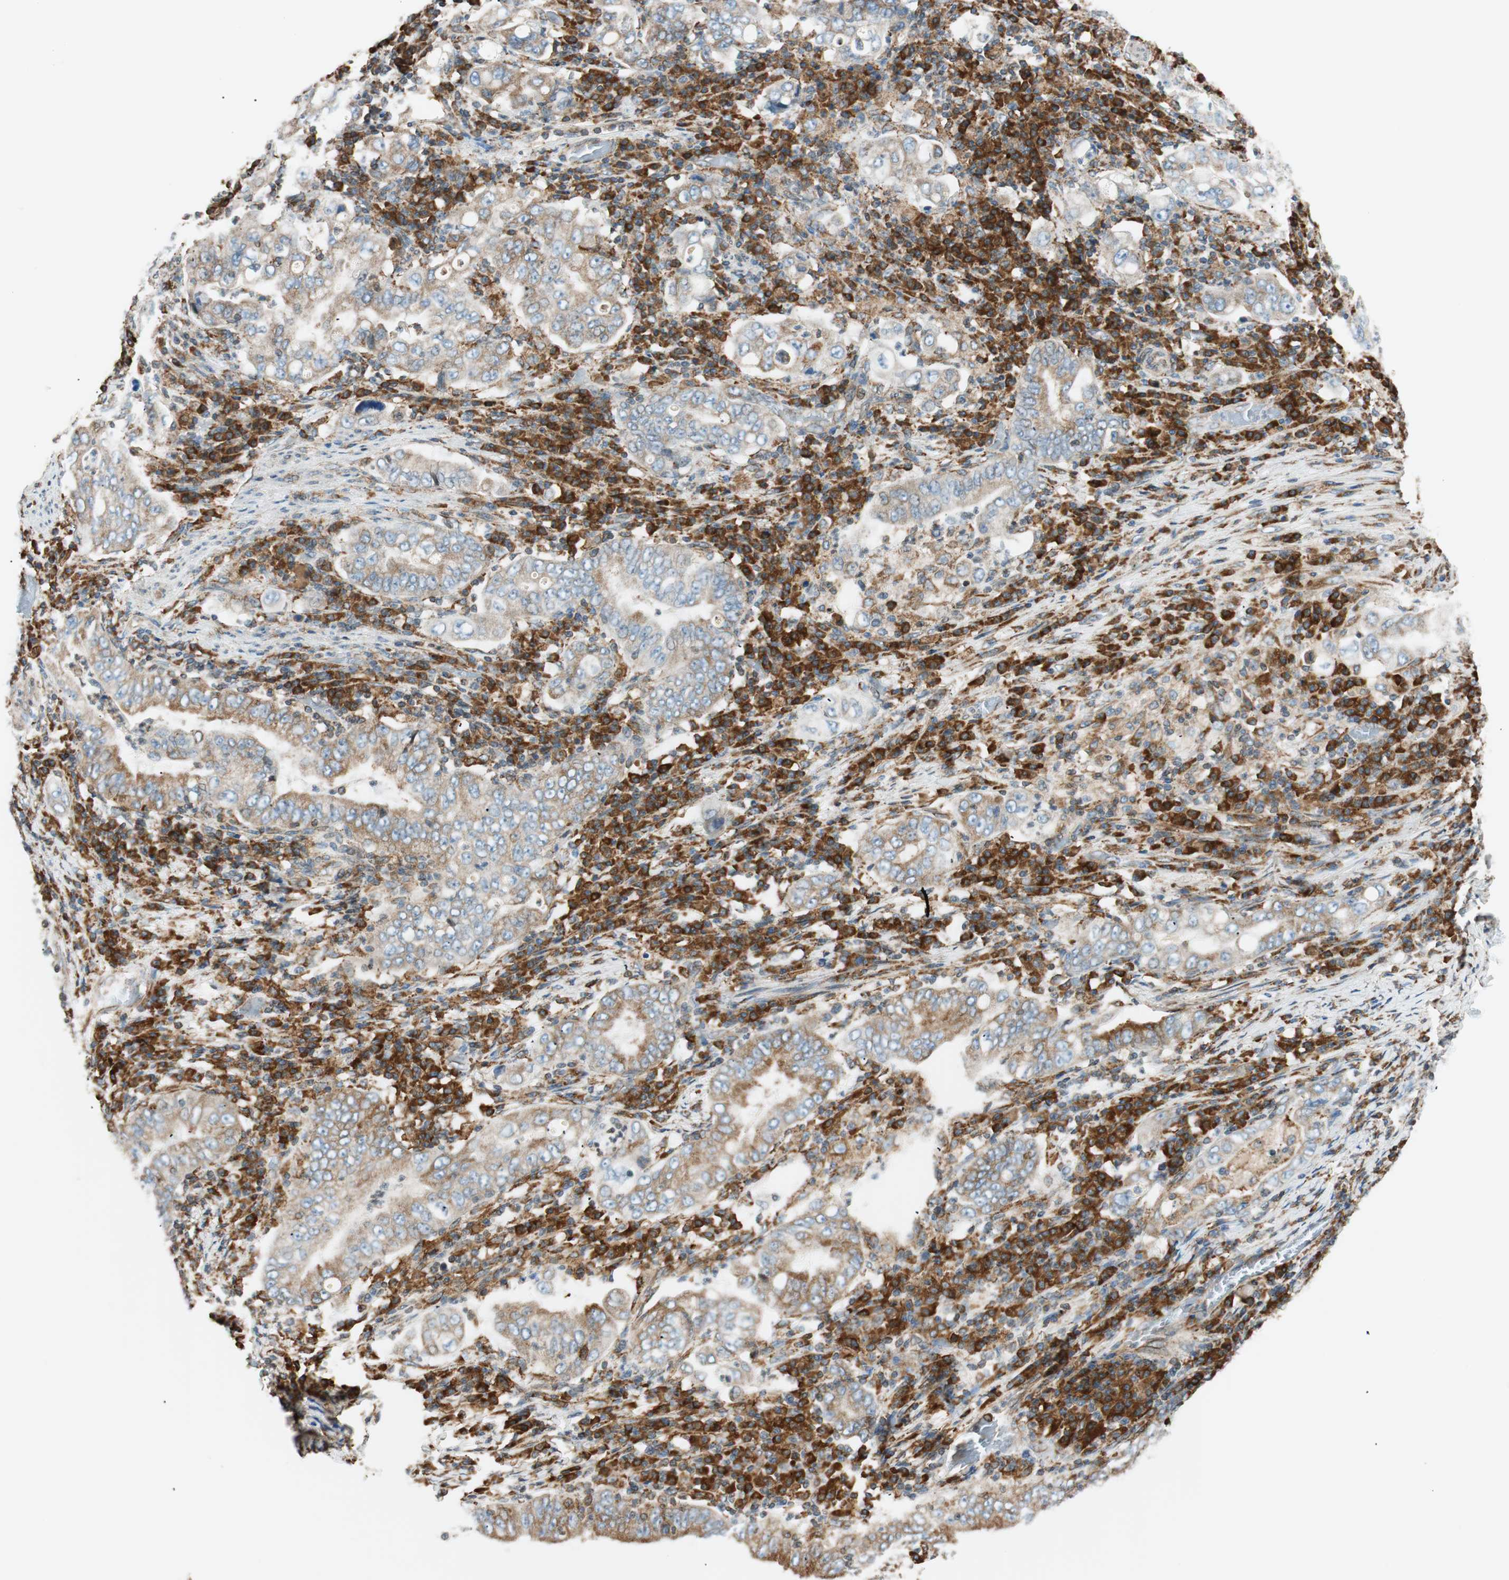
{"staining": {"intensity": "weak", "quantity": ">75%", "location": "cytoplasmic/membranous"}, "tissue": "stomach cancer", "cell_type": "Tumor cells", "image_type": "cancer", "snomed": [{"axis": "morphology", "description": "Normal tissue, NOS"}, {"axis": "morphology", "description": "Adenocarcinoma, NOS"}, {"axis": "topography", "description": "Esophagus"}, {"axis": "topography", "description": "Stomach, upper"}, {"axis": "topography", "description": "Peripheral nerve tissue"}], "caption": "Human adenocarcinoma (stomach) stained for a protein (brown) exhibits weak cytoplasmic/membranous positive staining in approximately >75% of tumor cells.", "gene": "PRKCSH", "patient": {"sex": "male", "age": 62}}